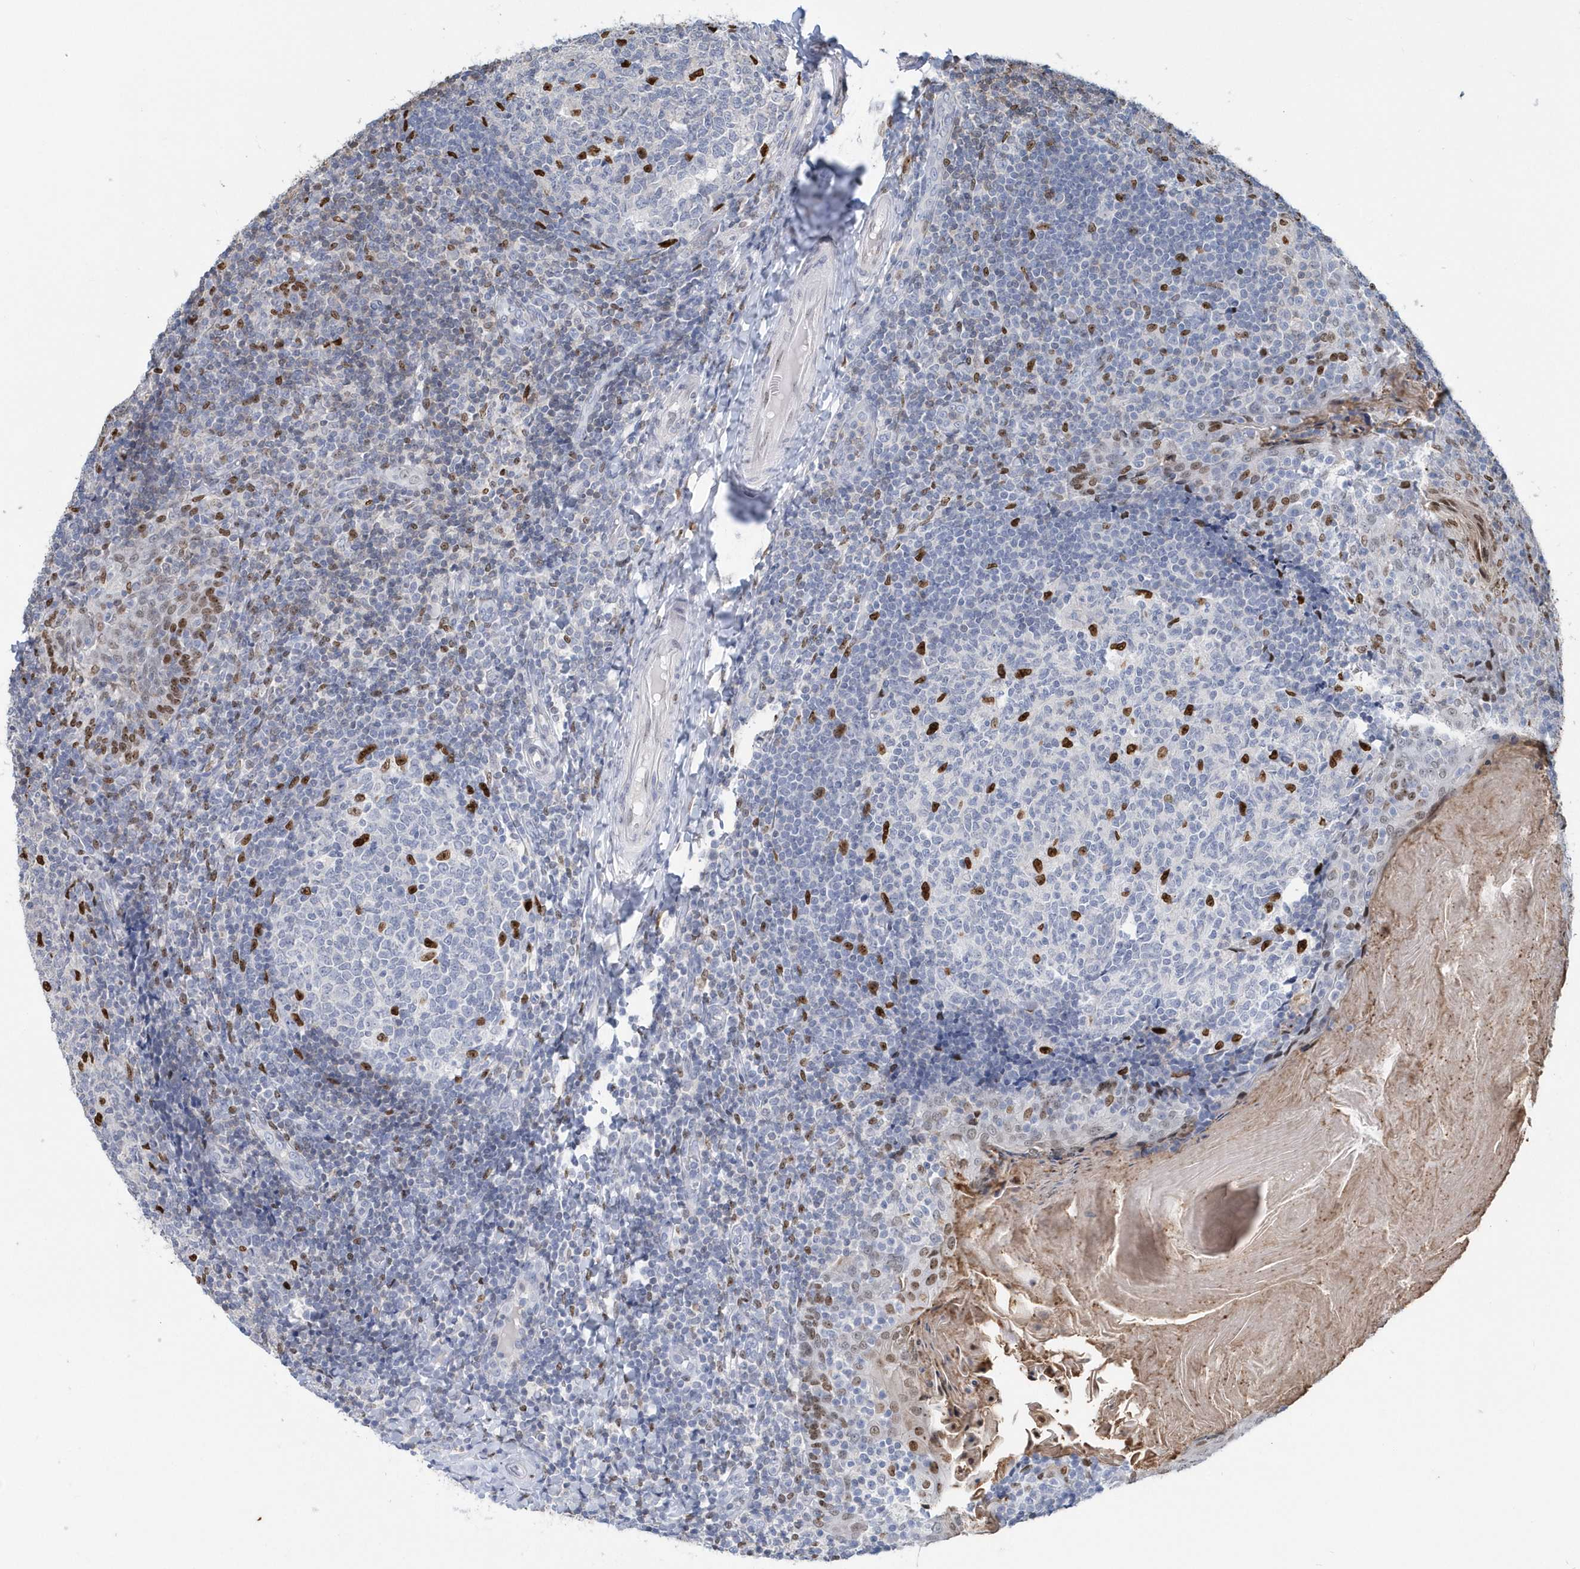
{"staining": {"intensity": "strong", "quantity": "<25%", "location": "nuclear"}, "tissue": "tonsil", "cell_type": "Germinal center cells", "image_type": "normal", "snomed": [{"axis": "morphology", "description": "Normal tissue, NOS"}, {"axis": "topography", "description": "Tonsil"}], "caption": "Immunohistochemical staining of unremarkable human tonsil displays medium levels of strong nuclear positivity in approximately <25% of germinal center cells.", "gene": "MACROH2A2", "patient": {"sex": "female", "age": 19}}